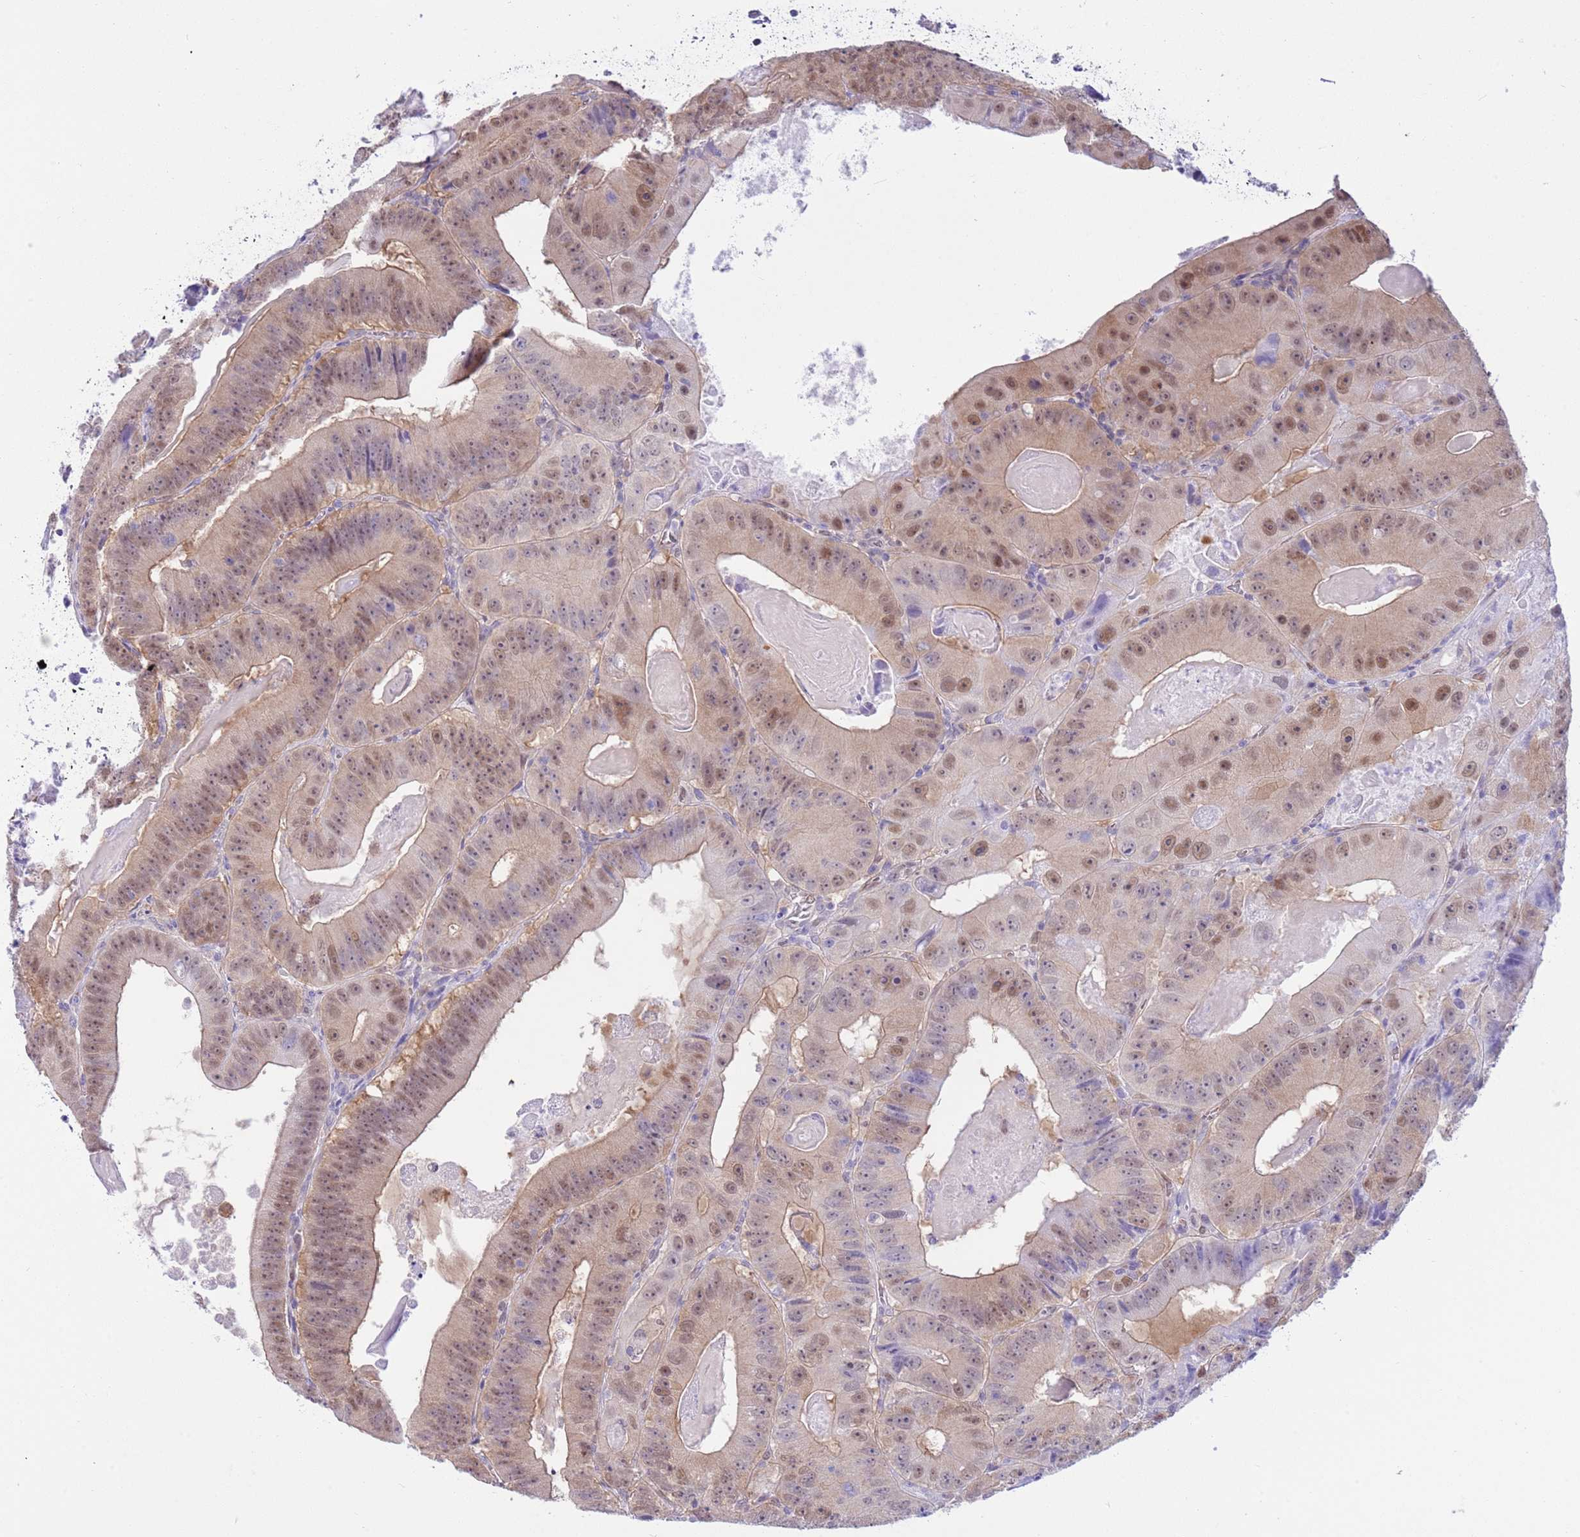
{"staining": {"intensity": "weak", "quantity": ">75%", "location": "cytoplasmic/membranous,nuclear"}, "tissue": "colorectal cancer", "cell_type": "Tumor cells", "image_type": "cancer", "snomed": [{"axis": "morphology", "description": "Adenocarcinoma, NOS"}, {"axis": "topography", "description": "Colon"}], "caption": "Immunohistochemistry of human colorectal cancer (adenocarcinoma) exhibits low levels of weak cytoplasmic/membranous and nuclear staining in about >75% of tumor cells. (DAB (3,3'-diaminobenzidine) IHC, brown staining for protein, blue staining for nuclei).", "gene": "DDI2", "patient": {"sex": "female", "age": 86}}